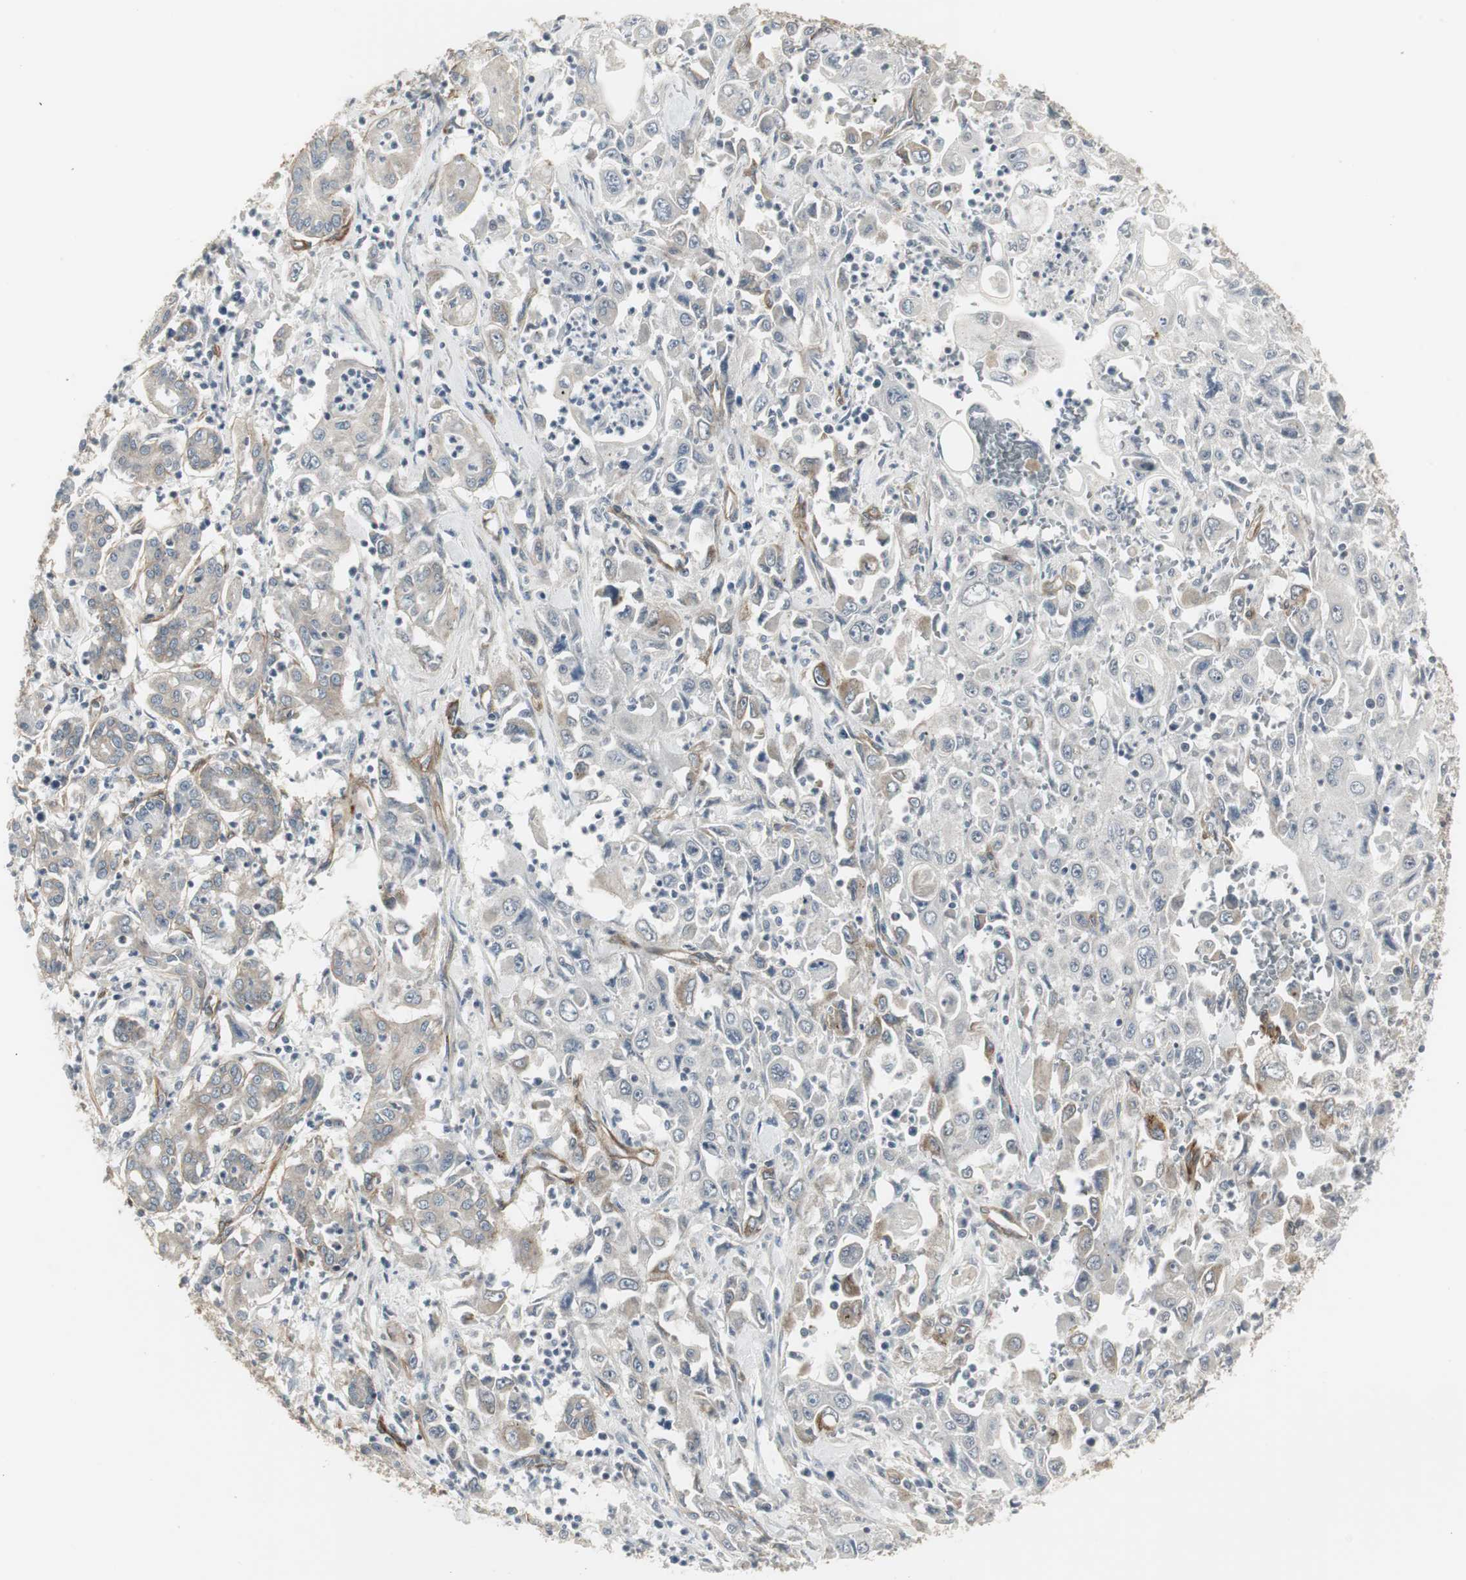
{"staining": {"intensity": "weak", "quantity": "<25%", "location": "cytoplasmic/membranous"}, "tissue": "pancreatic cancer", "cell_type": "Tumor cells", "image_type": "cancer", "snomed": [{"axis": "morphology", "description": "Adenocarcinoma, NOS"}, {"axis": "topography", "description": "Pancreas"}], "caption": "Tumor cells show no significant staining in adenocarcinoma (pancreatic).", "gene": "SCYL3", "patient": {"sex": "male", "age": 70}}